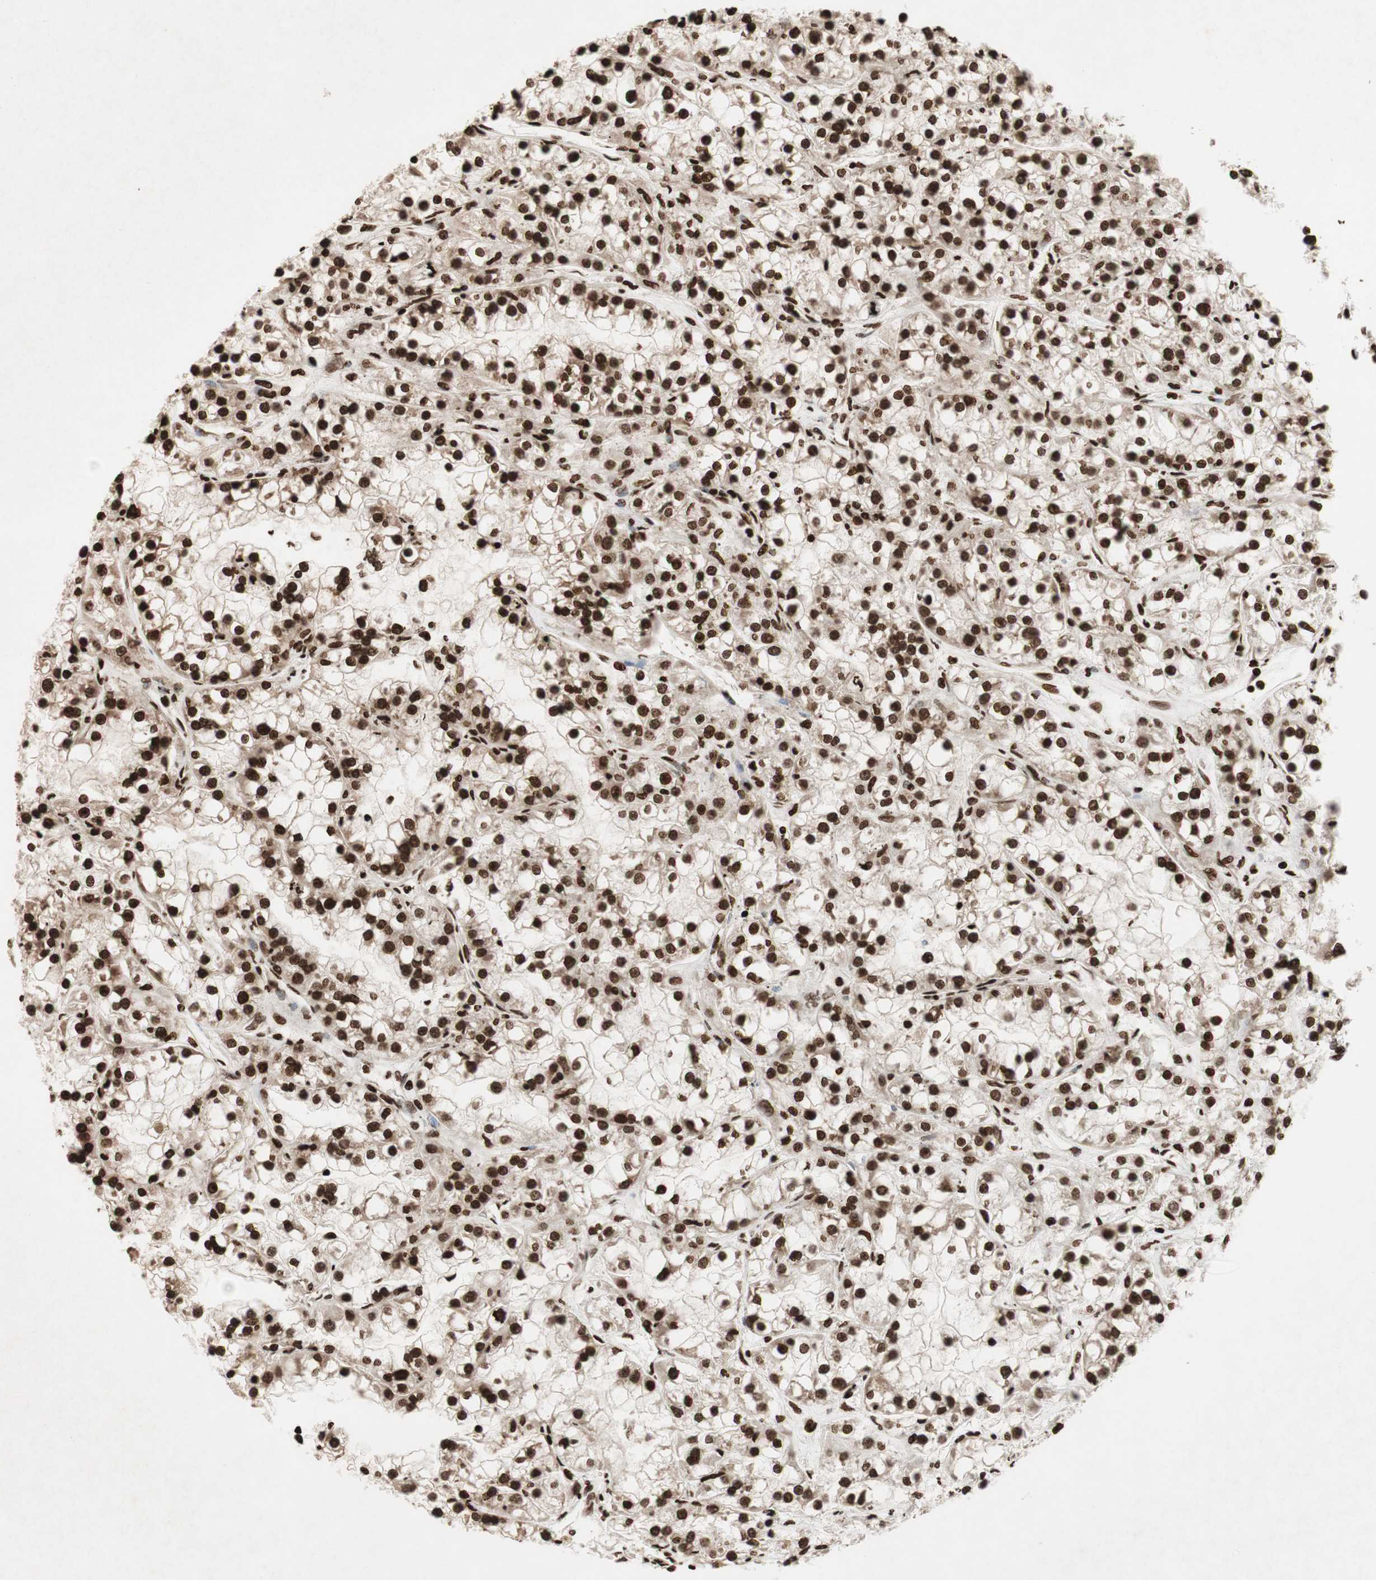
{"staining": {"intensity": "strong", "quantity": ">75%", "location": "nuclear"}, "tissue": "renal cancer", "cell_type": "Tumor cells", "image_type": "cancer", "snomed": [{"axis": "morphology", "description": "Adenocarcinoma, NOS"}, {"axis": "topography", "description": "Kidney"}], "caption": "Human adenocarcinoma (renal) stained for a protein (brown) demonstrates strong nuclear positive staining in approximately >75% of tumor cells.", "gene": "NCOA3", "patient": {"sex": "female", "age": 52}}